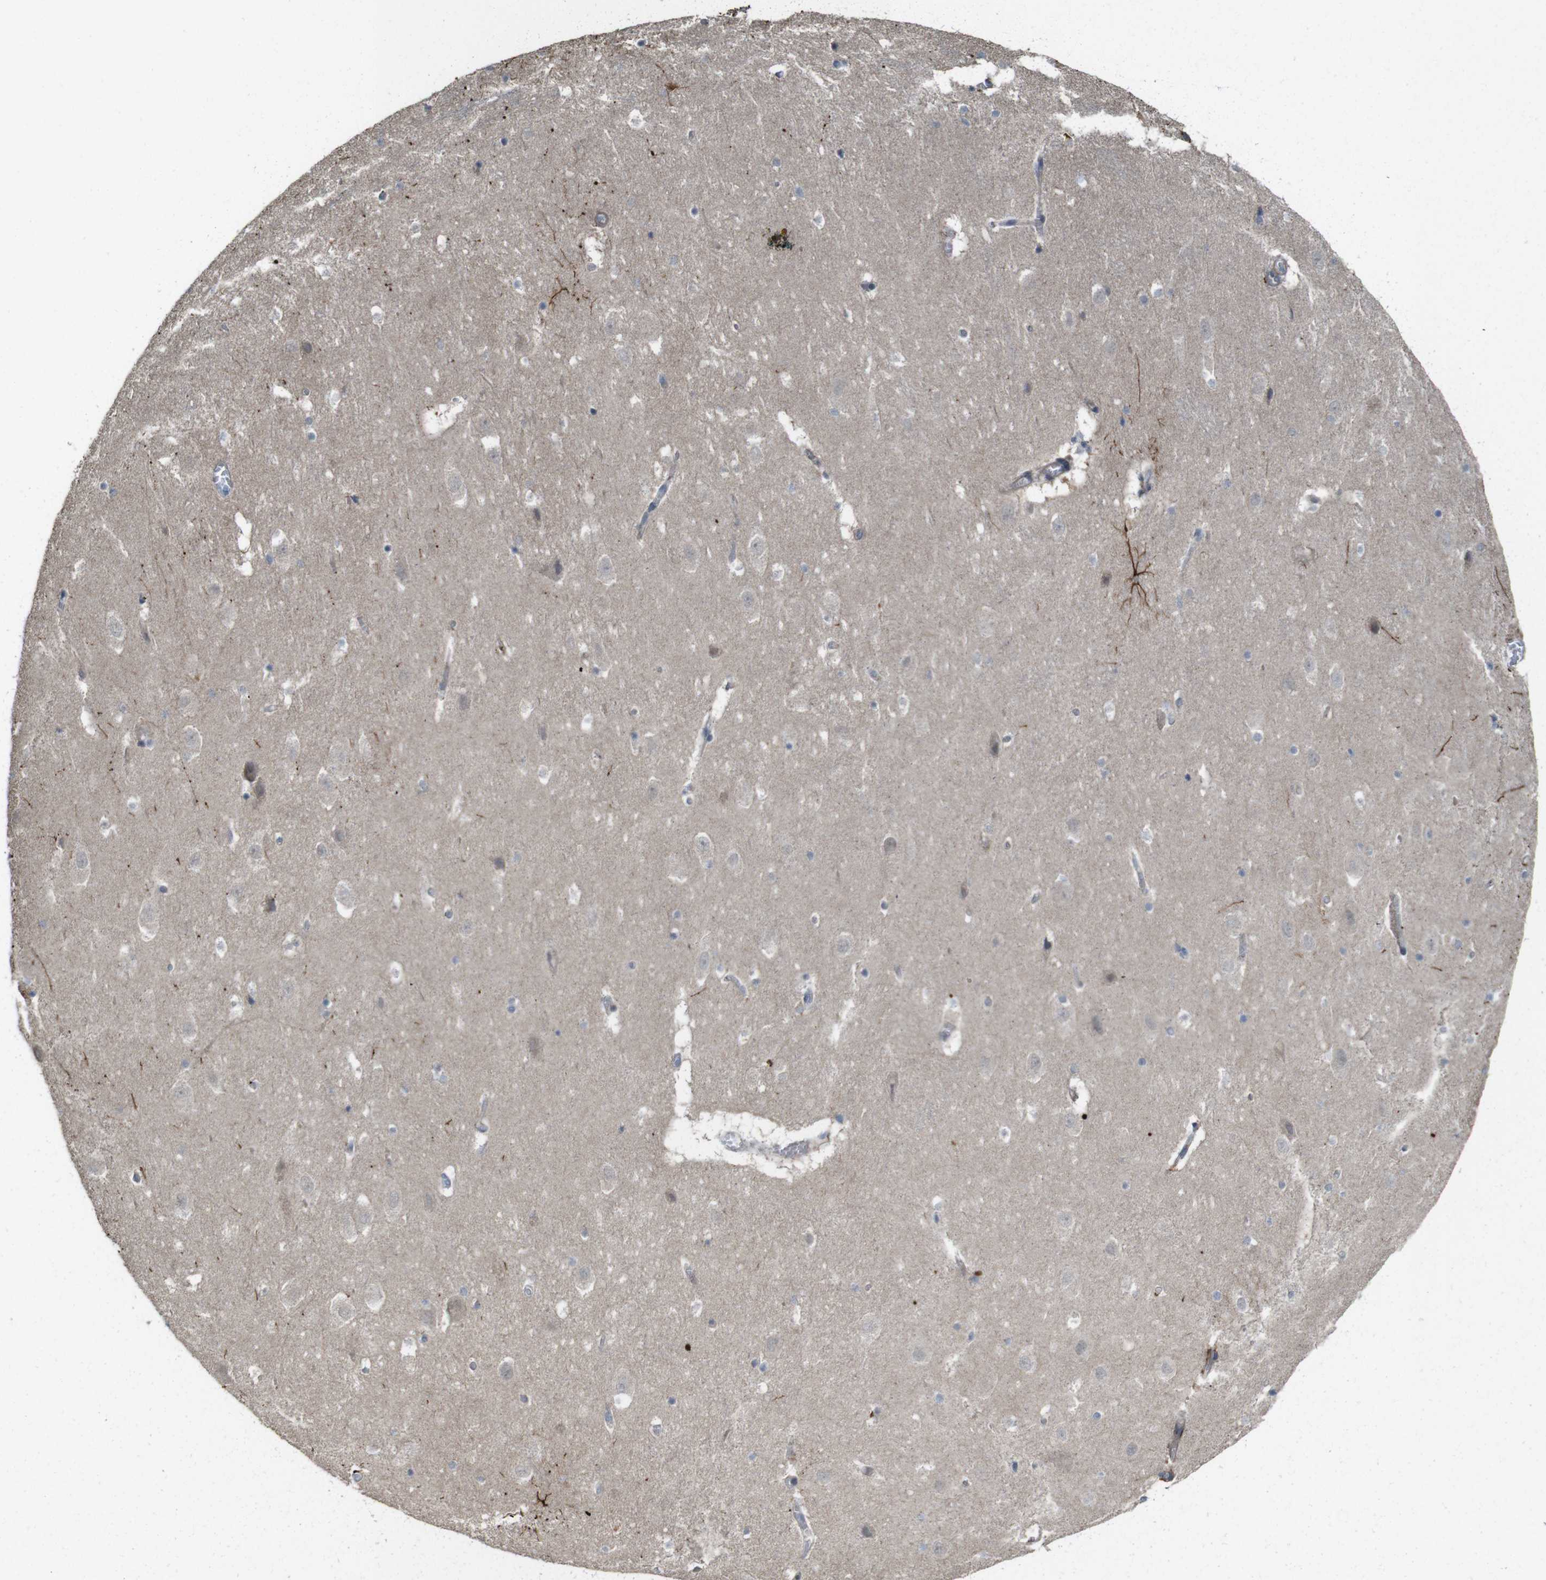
{"staining": {"intensity": "strong", "quantity": "<25%", "location": "cytoplasmic/membranous"}, "tissue": "hippocampus", "cell_type": "Glial cells", "image_type": "normal", "snomed": [{"axis": "morphology", "description": "Normal tissue, NOS"}, {"axis": "topography", "description": "Hippocampus"}], "caption": "Glial cells reveal medium levels of strong cytoplasmic/membranous expression in about <25% of cells in benign hippocampus. (Brightfield microscopy of DAB IHC at high magnification).", "gene": "CDC34", "patient": {"sex": "male", "age": 45}}